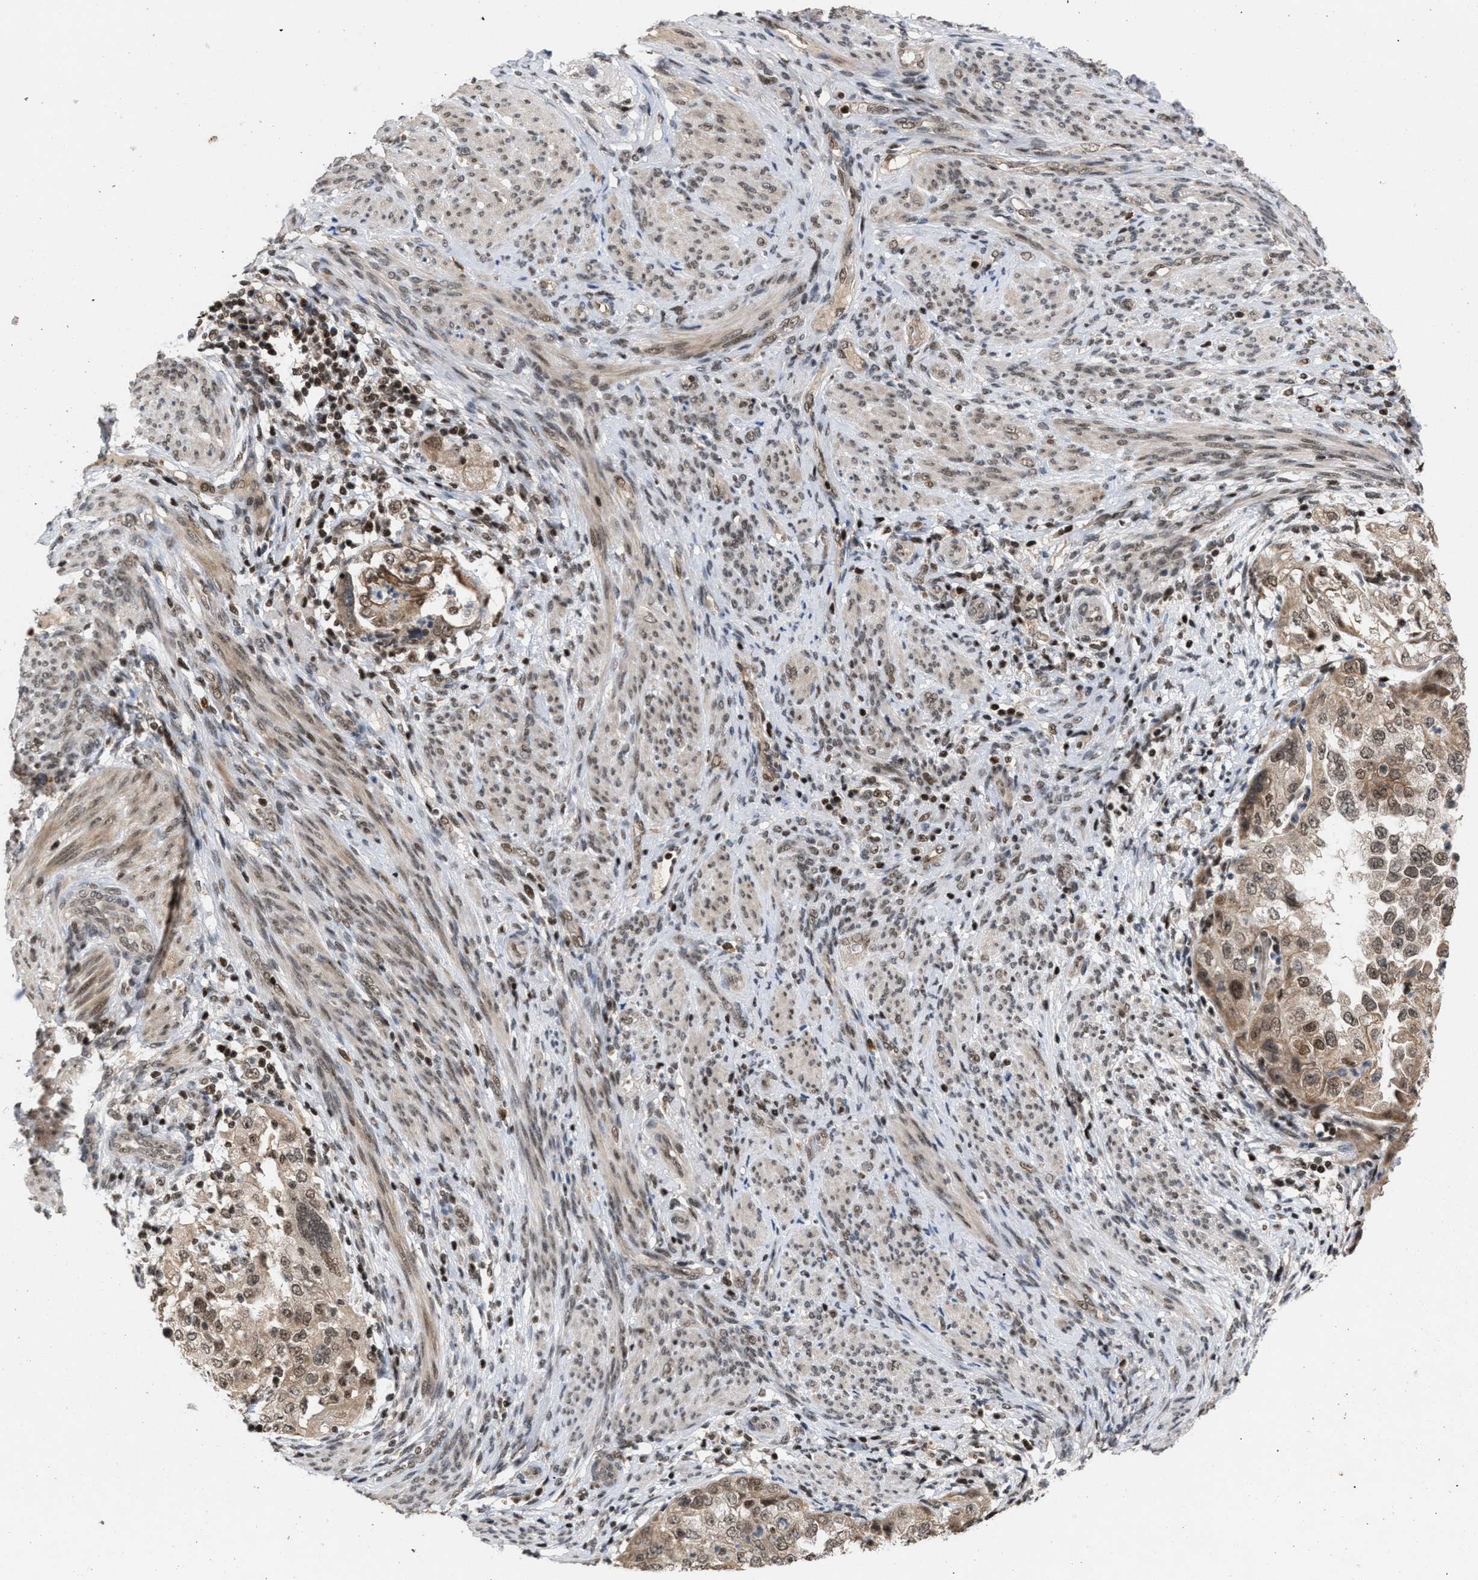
{"staining": {"intensity": "weak", "quantity": ">75%", "location": "cytoplasmic/membranous,nuclear"}, "tissue": "endometrial cancer", "cell_type": "Tumor cells", "image_type": "cancer", "snomed": [{"axis": "morphology", "description": "Adenocarcinoma, NOS"}, {"axis": "topography", "description": "Endometrium"}], "caption": "Human endometrial cancer stained with a protein marker shows weak staining in tumor cells.", "gene": "C9orf78", "patient": {"sex": "female", "age": 85}}